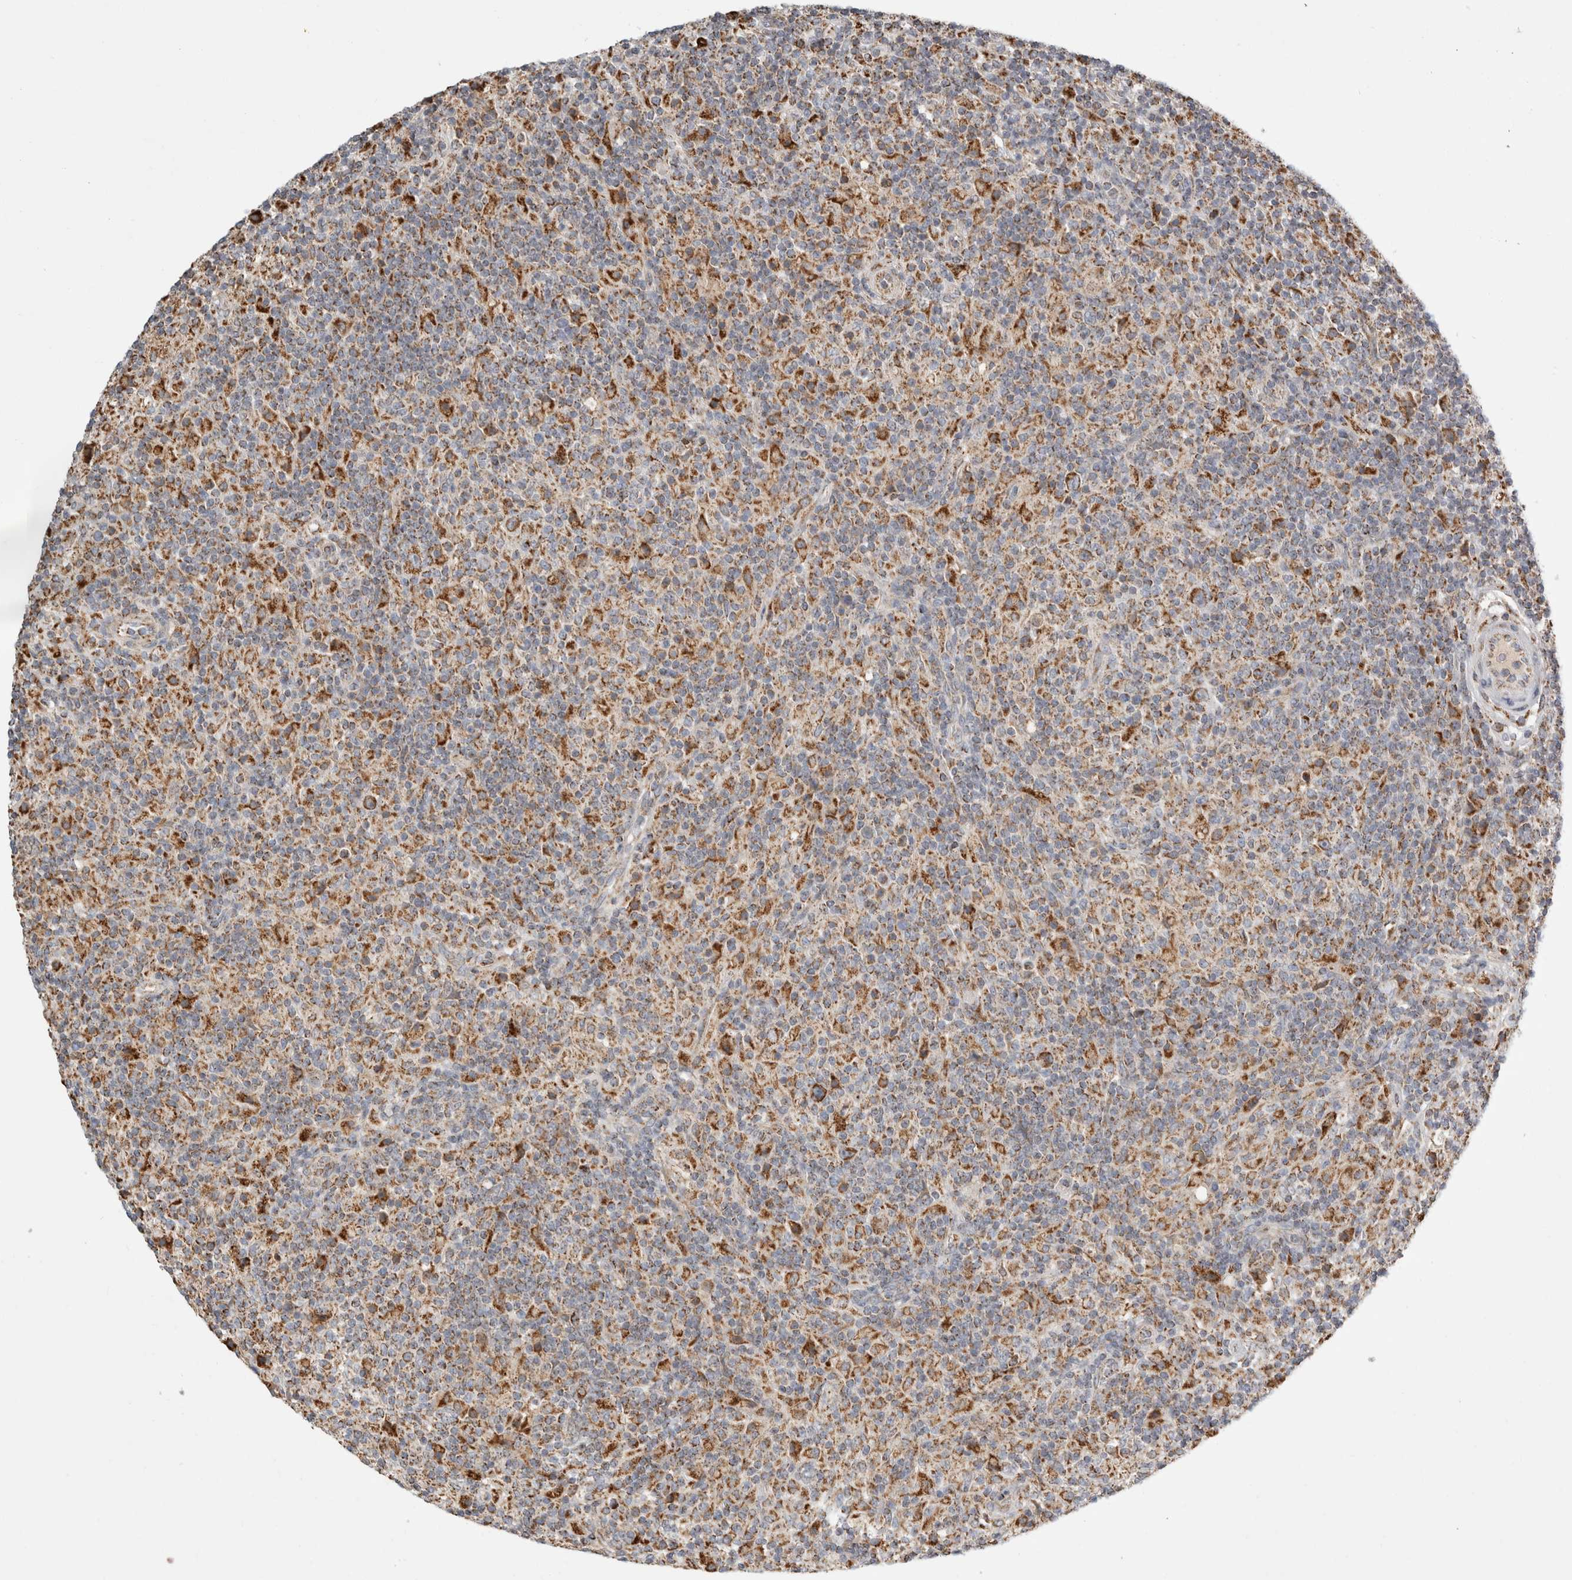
{"staining": {"intensity": "moderate", "quantity": ">75%", "location": "cytoplasmic/membranous"}, "tissue": "lymphoma", "cell_type": "Tumor cells", "image_type": "cancer", "snomed": [{"axis": "morphology", "description": "Hodgkin's disease, NOS"}, {"axis": "topography", "description": "Lymph node"}], "caption": "Approximately >75% of tumor cells in human Hodgkin's disease exhibit moderate cytoplasmic/membranous protein staining as visualized by brown immunohistochemical staining.", "gene": "HROB", "patient": {"sex": "male", "age": 70}}